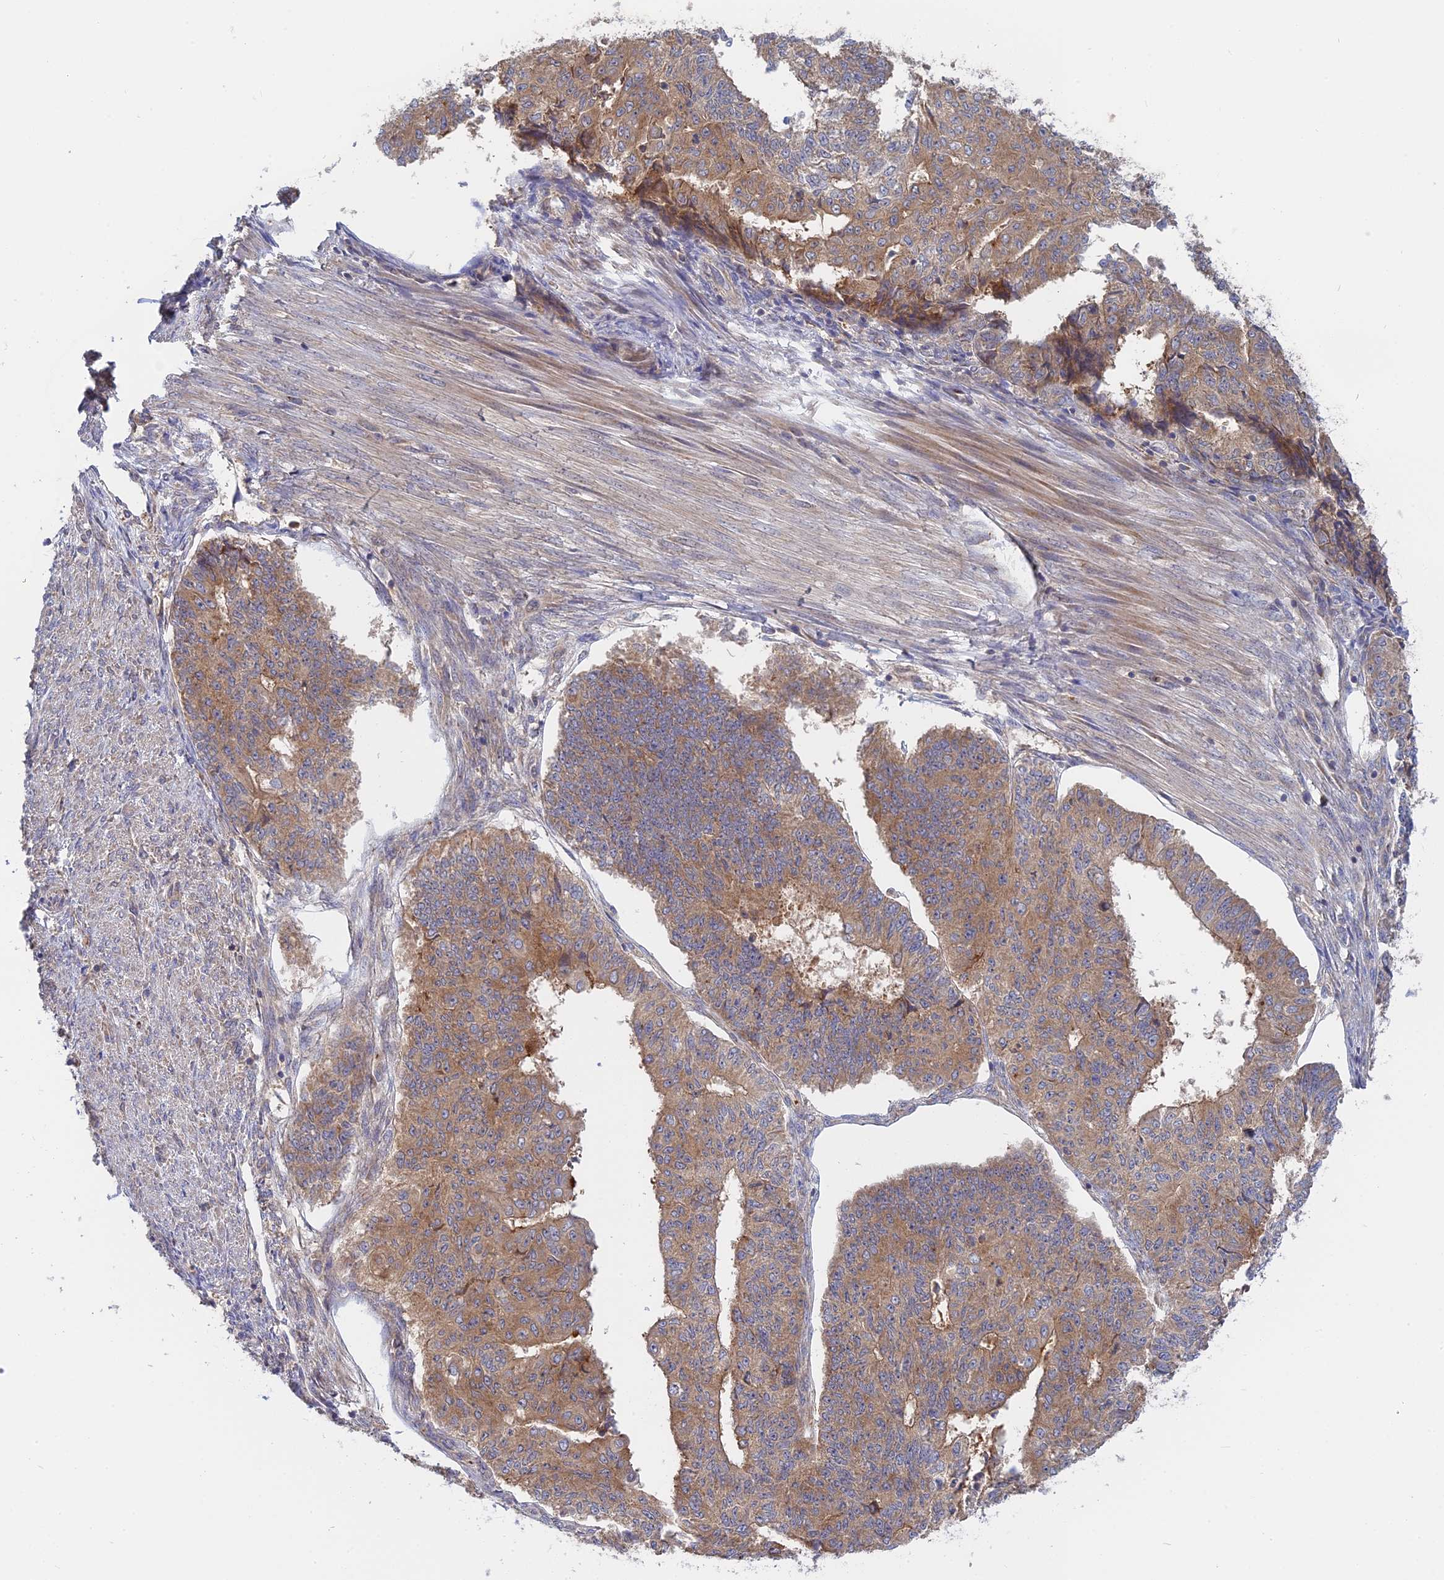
{"staining": {"intensity": "moderate", "quantity": ">75%", "location": "cytoplasmic/membranous"}, "tissue": "endometrial cancer", "cell_type": "Tumor cells", "image_type": "cancer", "snomed": [{"axis": "morphology", "description": "Adenocarcinoma, NOS"}, {"axis": "topography", "description": "Endometrium"}], "caption": "This is an image of immunohistochemistry (IHC) staining of endometrial cancer (adenocarcinoma), which shows moderate expression in the cytoplasmic/membranous of tumor cells.", "gene": "IL21R", "patient": {"sex": "female", "age": 32}}